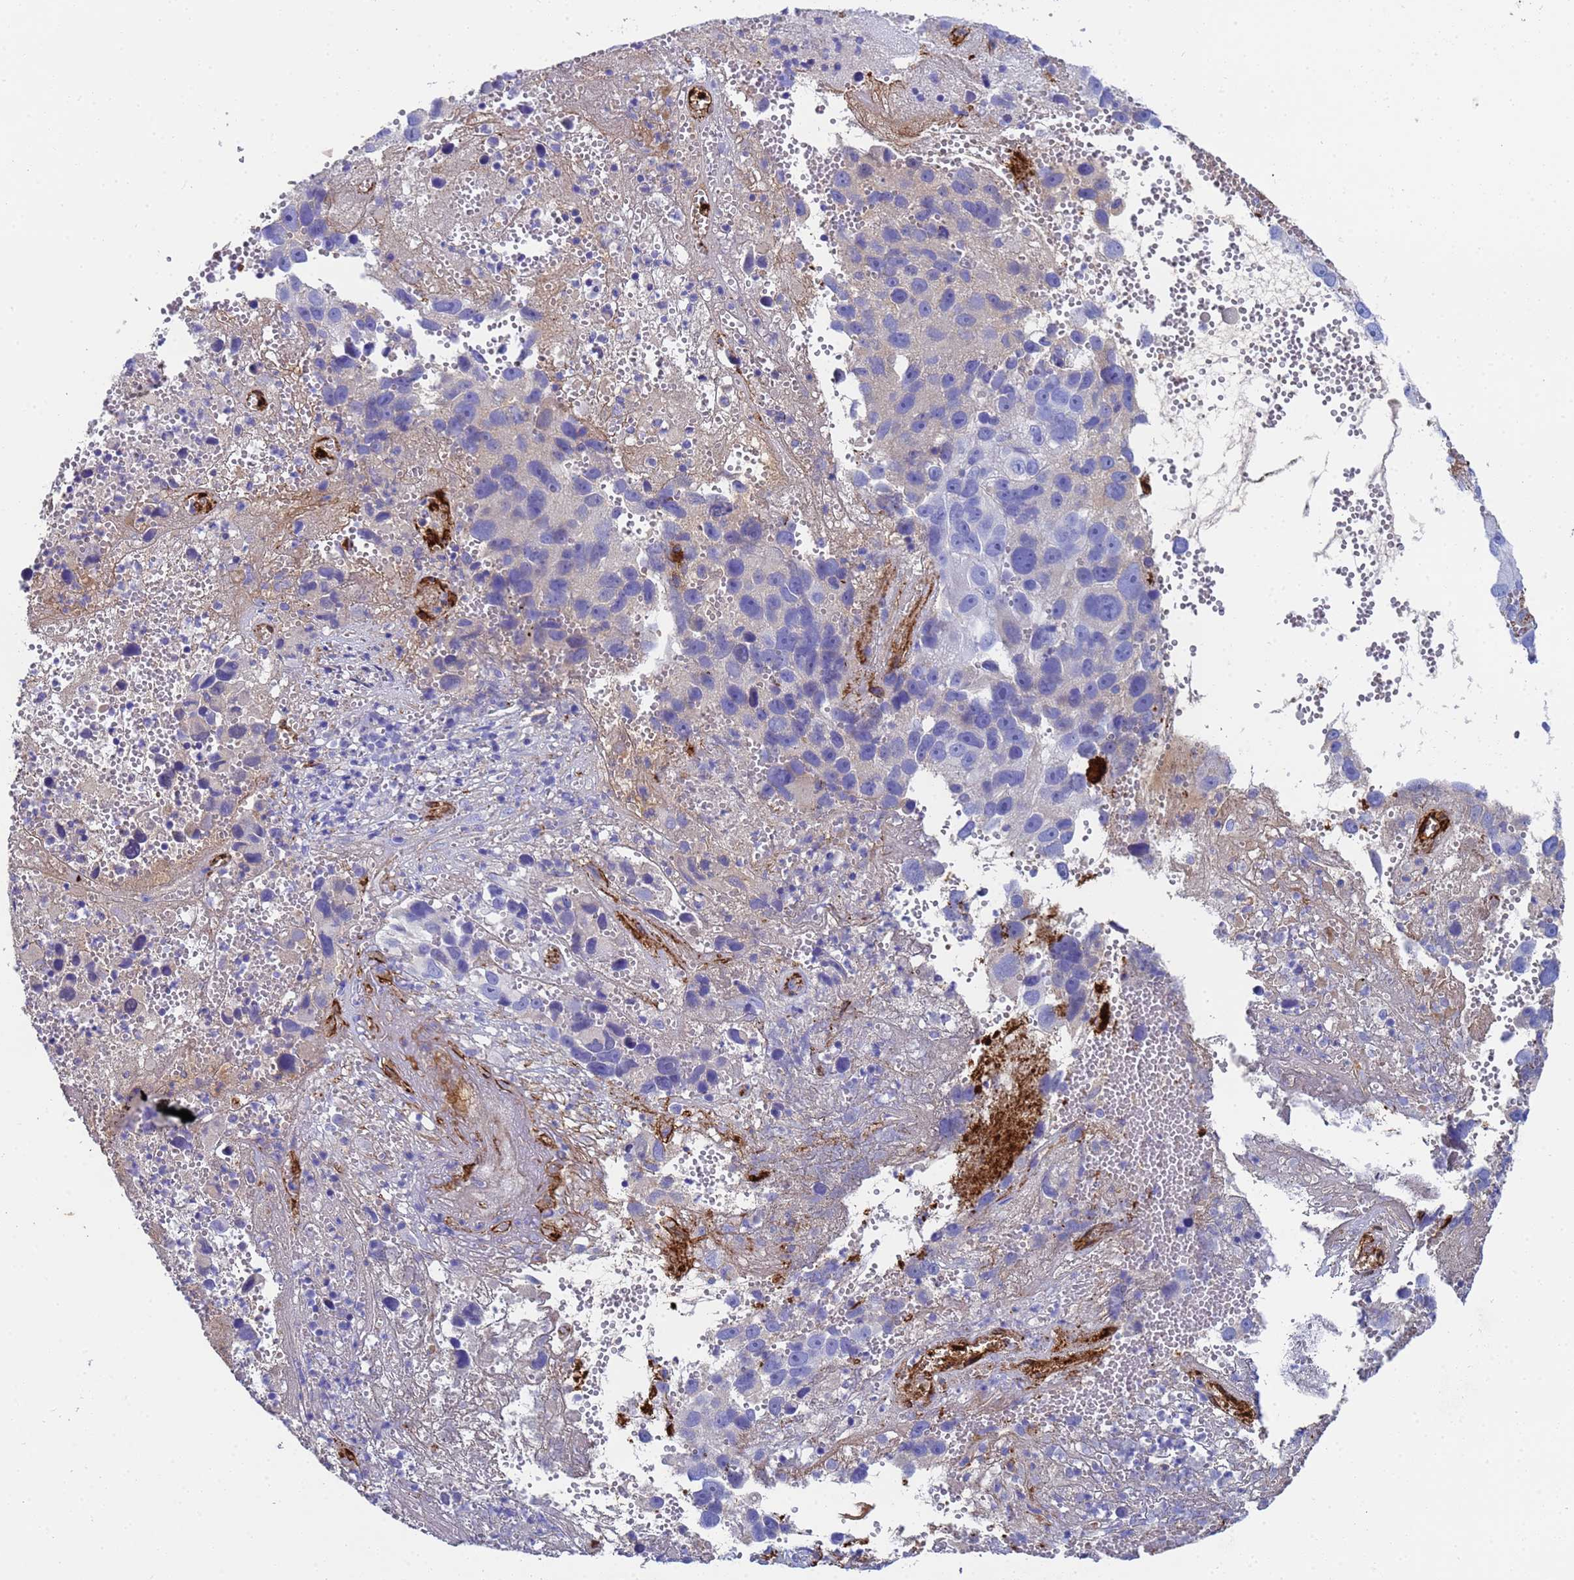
{"staining": {"intensity": "negative", "quantity": "none", "location": "none"}, "tissue": "melanoma", "cell_type": "Tumor cells", "image_type": "cancer", "snomed": [{"axis": "morphology", "description": "Malignant melanoma, NOS"}, {"axis": "topography", "description": "Skin"}], "caption": "Malignant melanoma was stained to show a protein in brown. There is no significant positivity in tumor cells.", "gene": "ADIPOQ", "patient": {"sex": "male", "age": 84}}